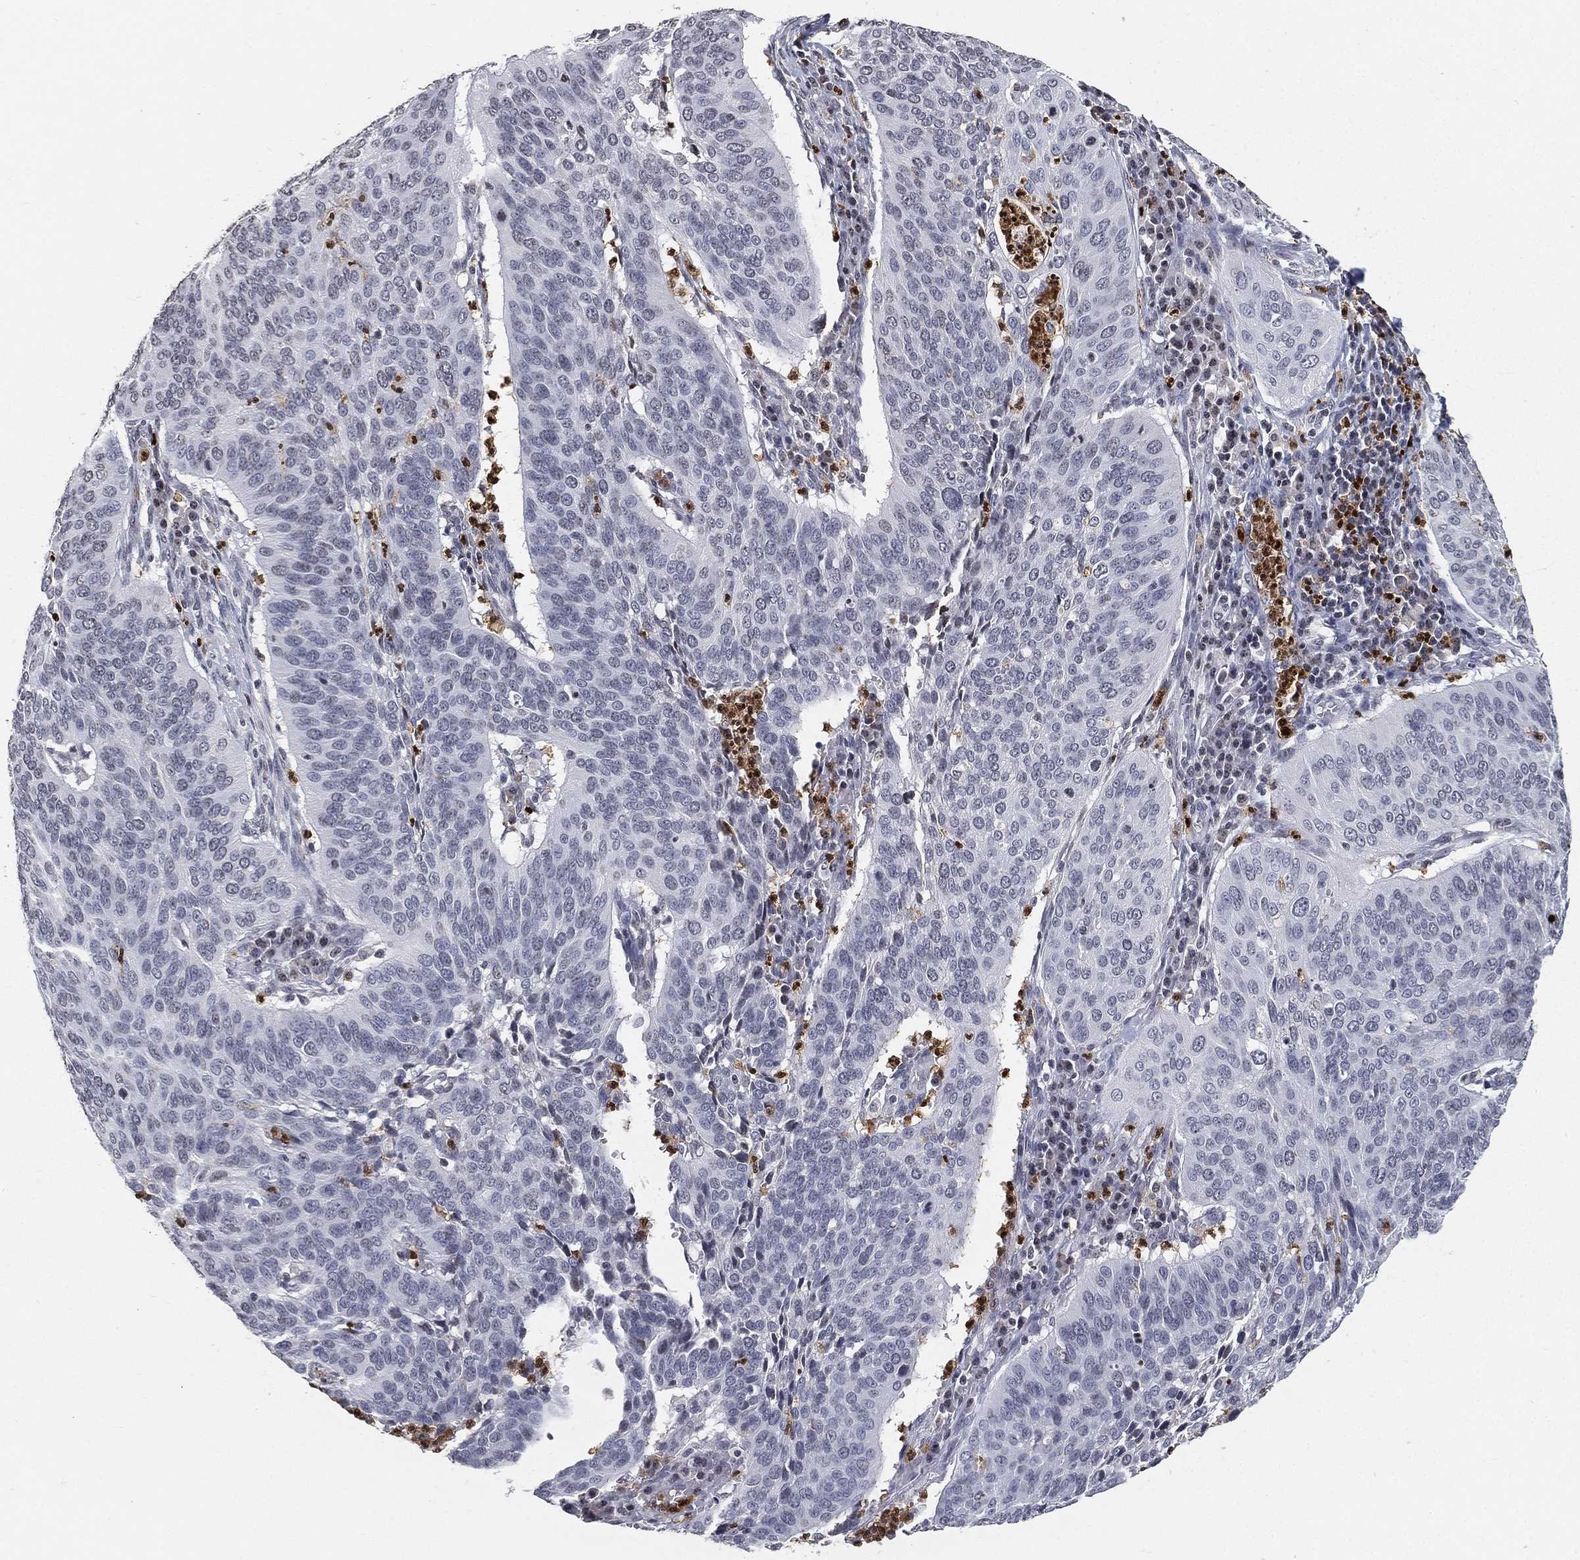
{"staining": {"intensity": "negative", "quantity": "none", "location": "none"}, "tissue": "cervical cancer", "cell_type": "Tumor cells", "image_type": "cancer", "snomed": [{"axis": "morphology", "description": "Normal tissue, NOS"}, {"axis": "morphology", "description": "Squamous cell carcinoma, NOS"}, {"axis": "topography", "description": "Cervix"}], "caption": "Cervical cancer (squamous cell carcinoma) was stained to show a protein in brown. There is no significant expression in tumor cells. The staining was performed using DAB to visualize the protein expression in brown, while the nuclei were stained in blue with hematoxylin (Magnification: 20x).", "gene": "ARG1", "patient": {"sex": "female", "age": 39}}